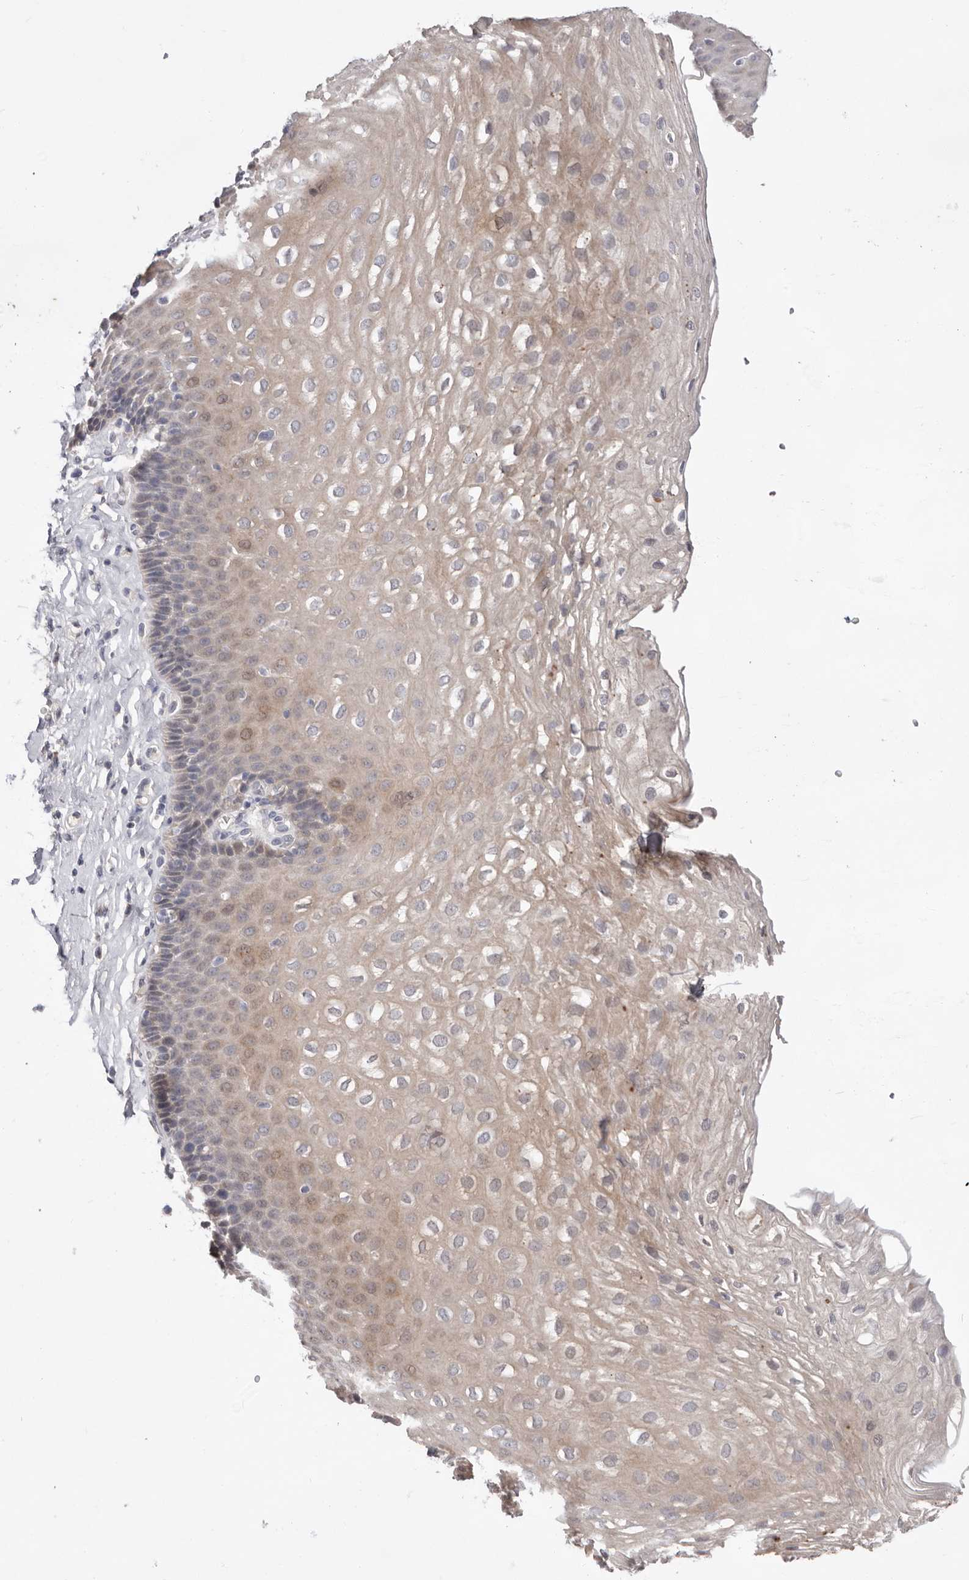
{"staining": {"intensity": "weak", "quantity": "25%-75%", "location": "cytoplasmic/membranous"}, "tissue": "esophagus", "cell_type": "Squamous epithelial cells", "image_type": "normal", "snomed": [{"axis": "morphology", "description": "Normal tissue, NOS"}, {"axis": "topography", "description": "Esophagus"}], "caption": "Unremarkable esophagus demonstrates weak cytoplasmic/membranous staining in about 25%-75% of squamous epithelial cells, visualized by immunohistochemistry.", "gene": "DOP1A", "patient": {"sex": "female", "age": 66}}